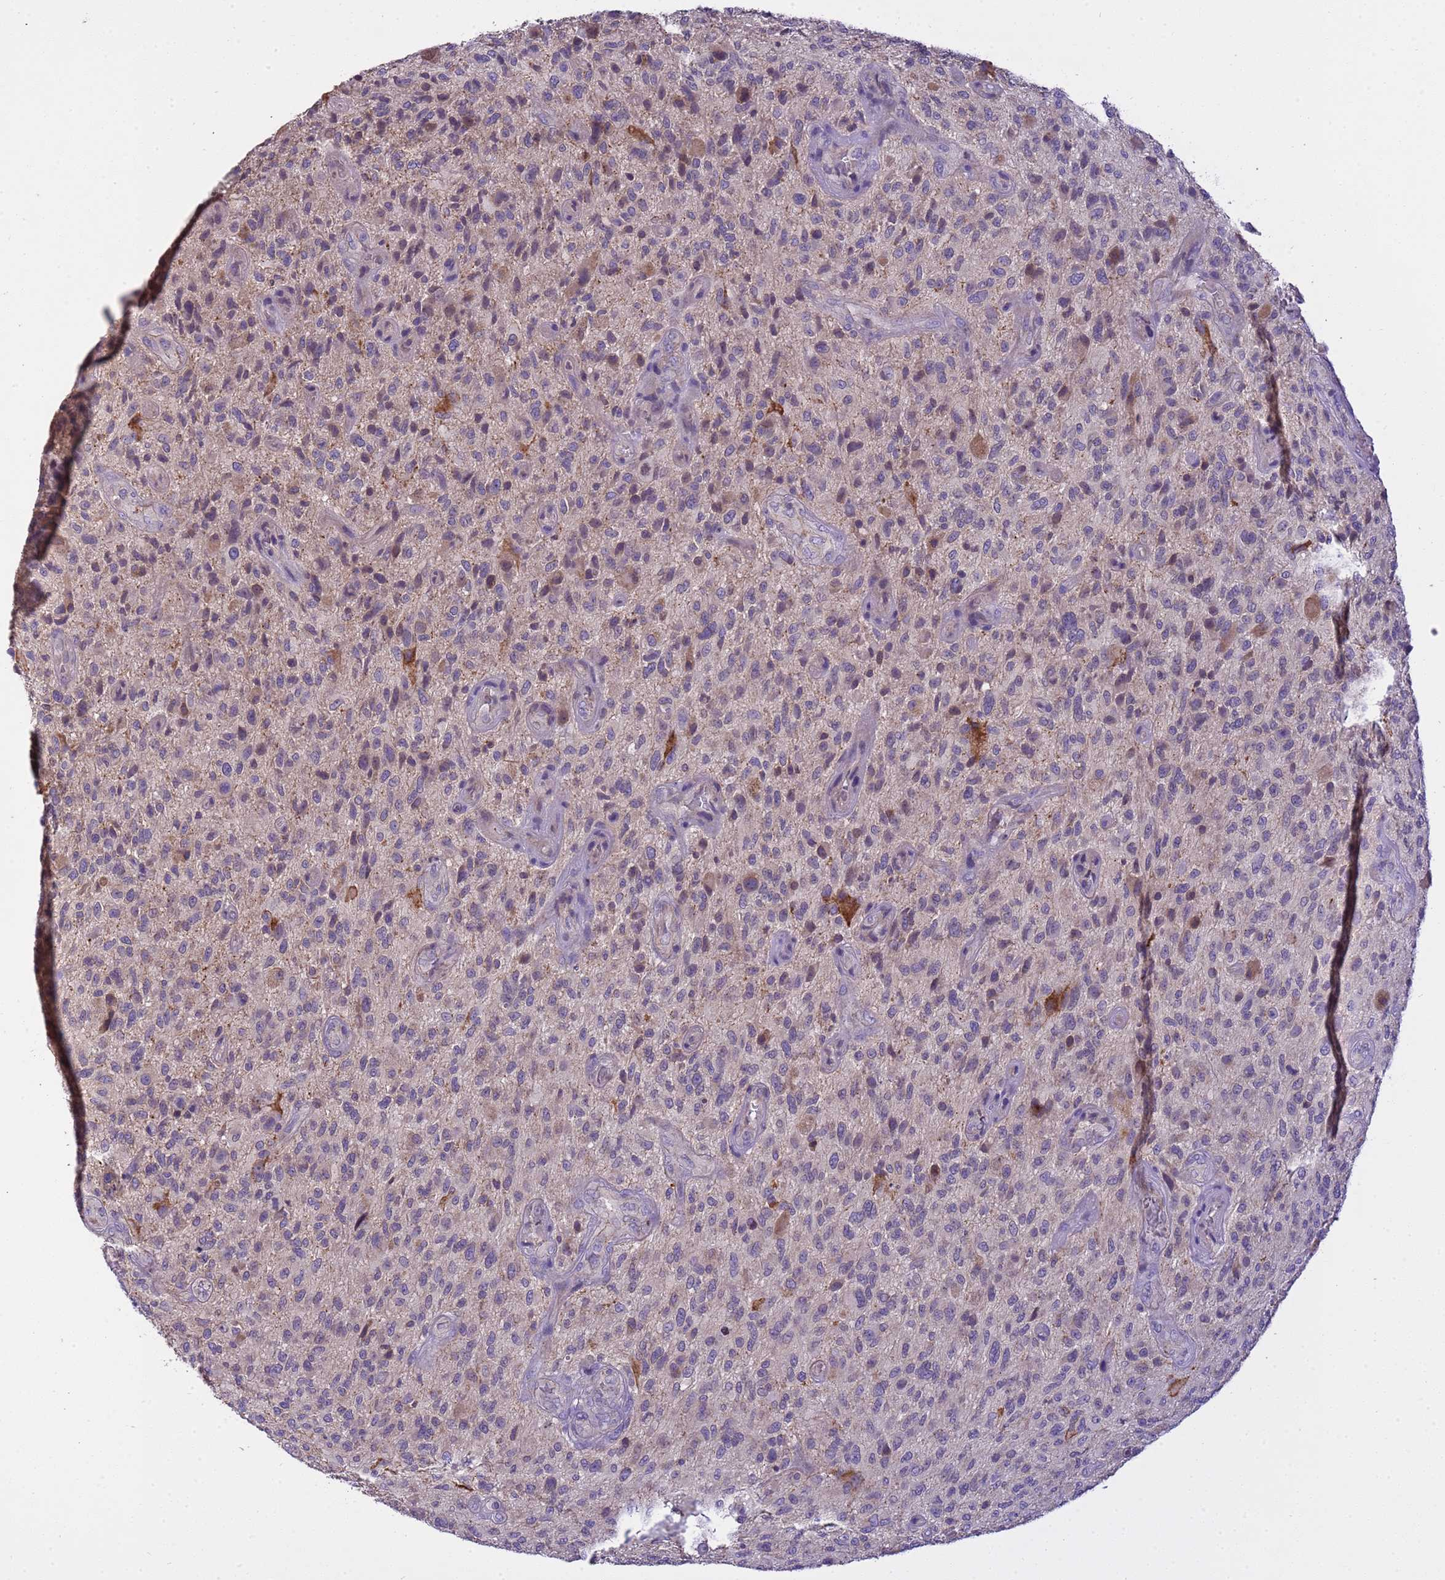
{"staining": {"intensity": "negative", "quantity": "none", "location": "none"}, "tissue": "glioma", "cell_type": "Tumor cells", "image_type": "cancer", "snomed": [{"axis": "morphology", "description": "Glioma, malignant, High grade"}, {"axis": "topography", "description": "Brain"}], "caption": "IHC micrograph of human malignant glioma (high-grade) stained for a protein (brown), which demonstrates no positivity in tumor cells.", "gene": "PLCXD3", "patient": {"sex": "male", "age": 47}}